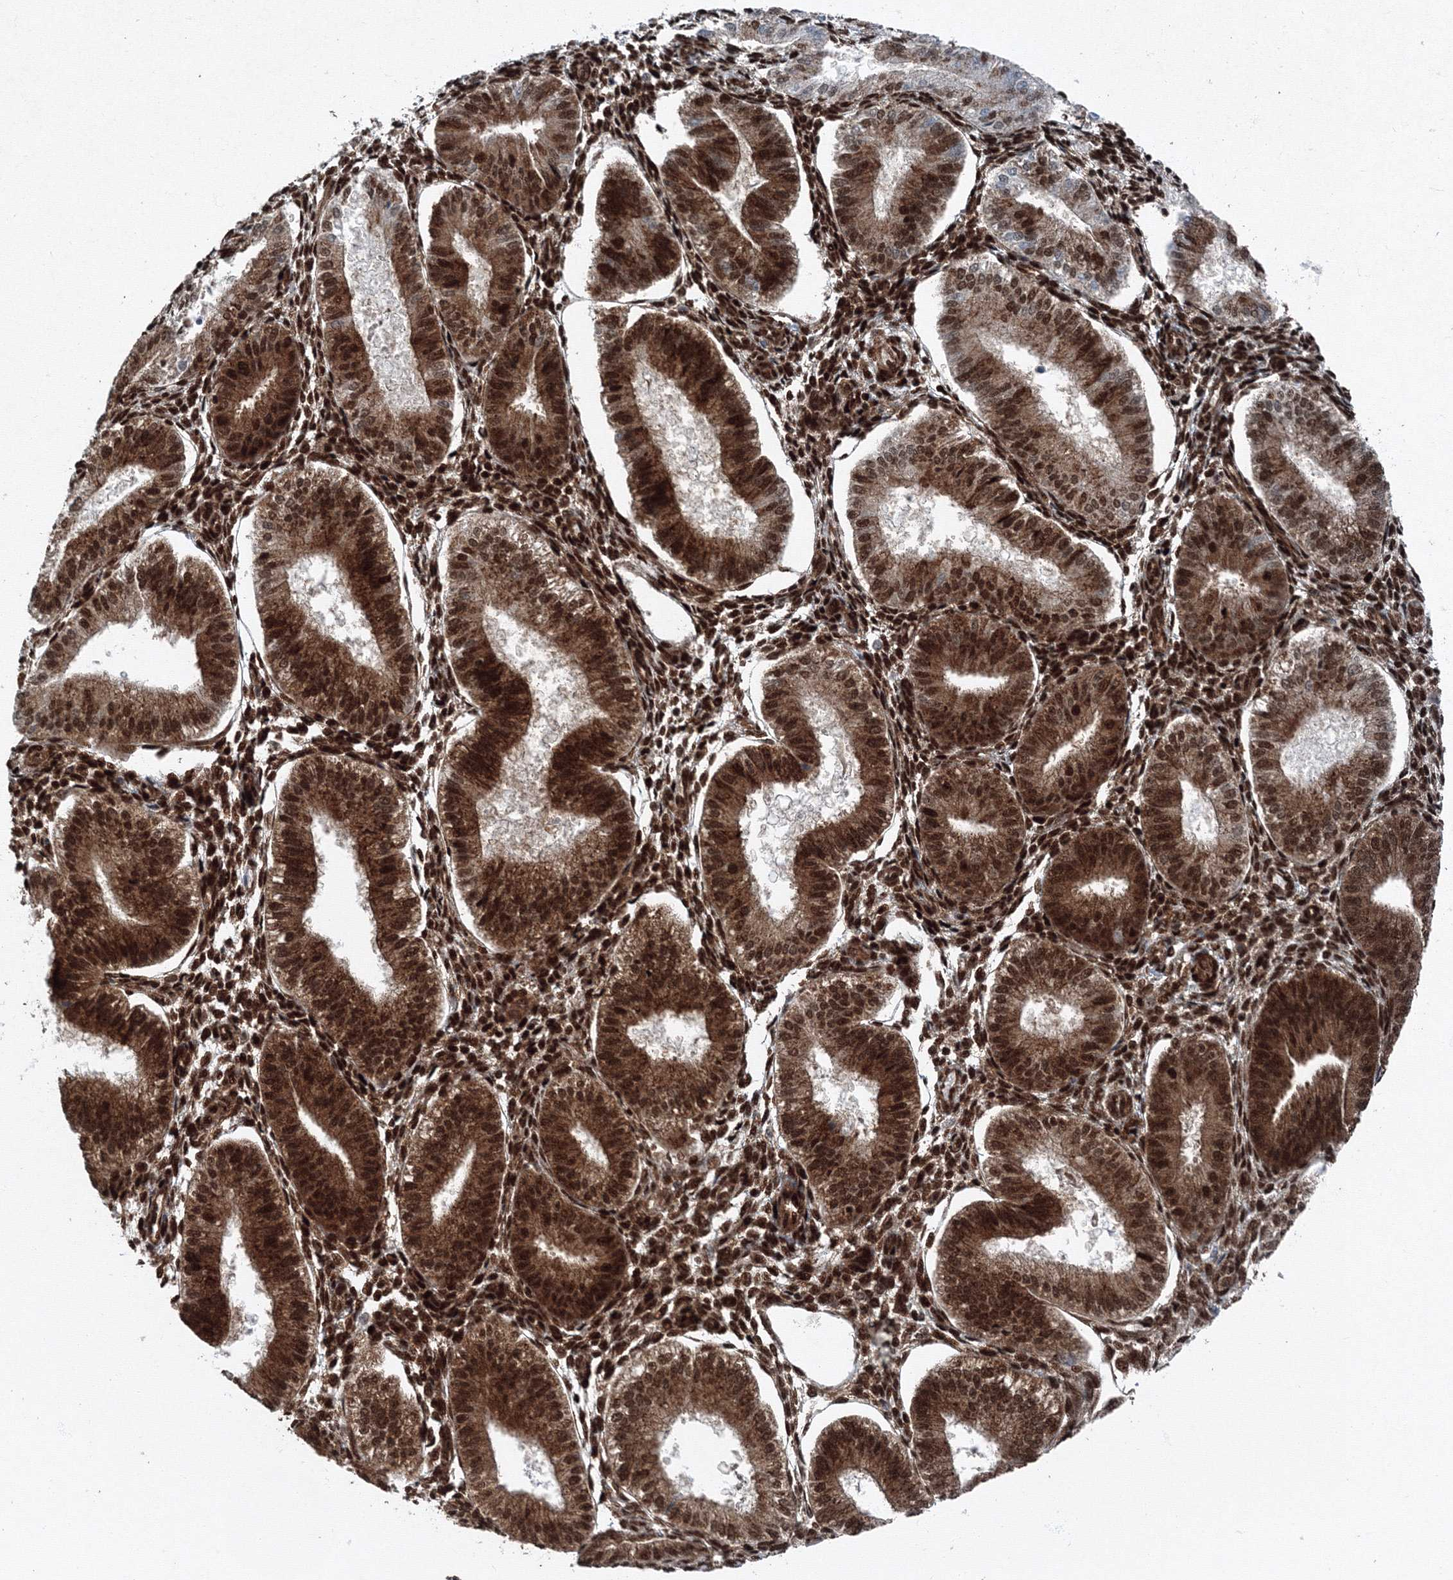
{"staining": {"intensity": "strong", "quantity": ">75%", "location": "nuclear"}, "tissue": "endometrium", "cell_type": "Cells in endometrial stroma", "image_type": "normal", "snomed": [{"axis": "morphology", "description": "Normal tissue, NOS"}, {"axis": "topography", "description": "Endometrium"}], "caption": "This is a photomicrograph of immunohistochemistry staining of normal endometrium, which shows strong staining in the nuclear of cells in endometrial stroma.", "gene": "SNRPC", "patient": {"sex": "female", "age": 39}}